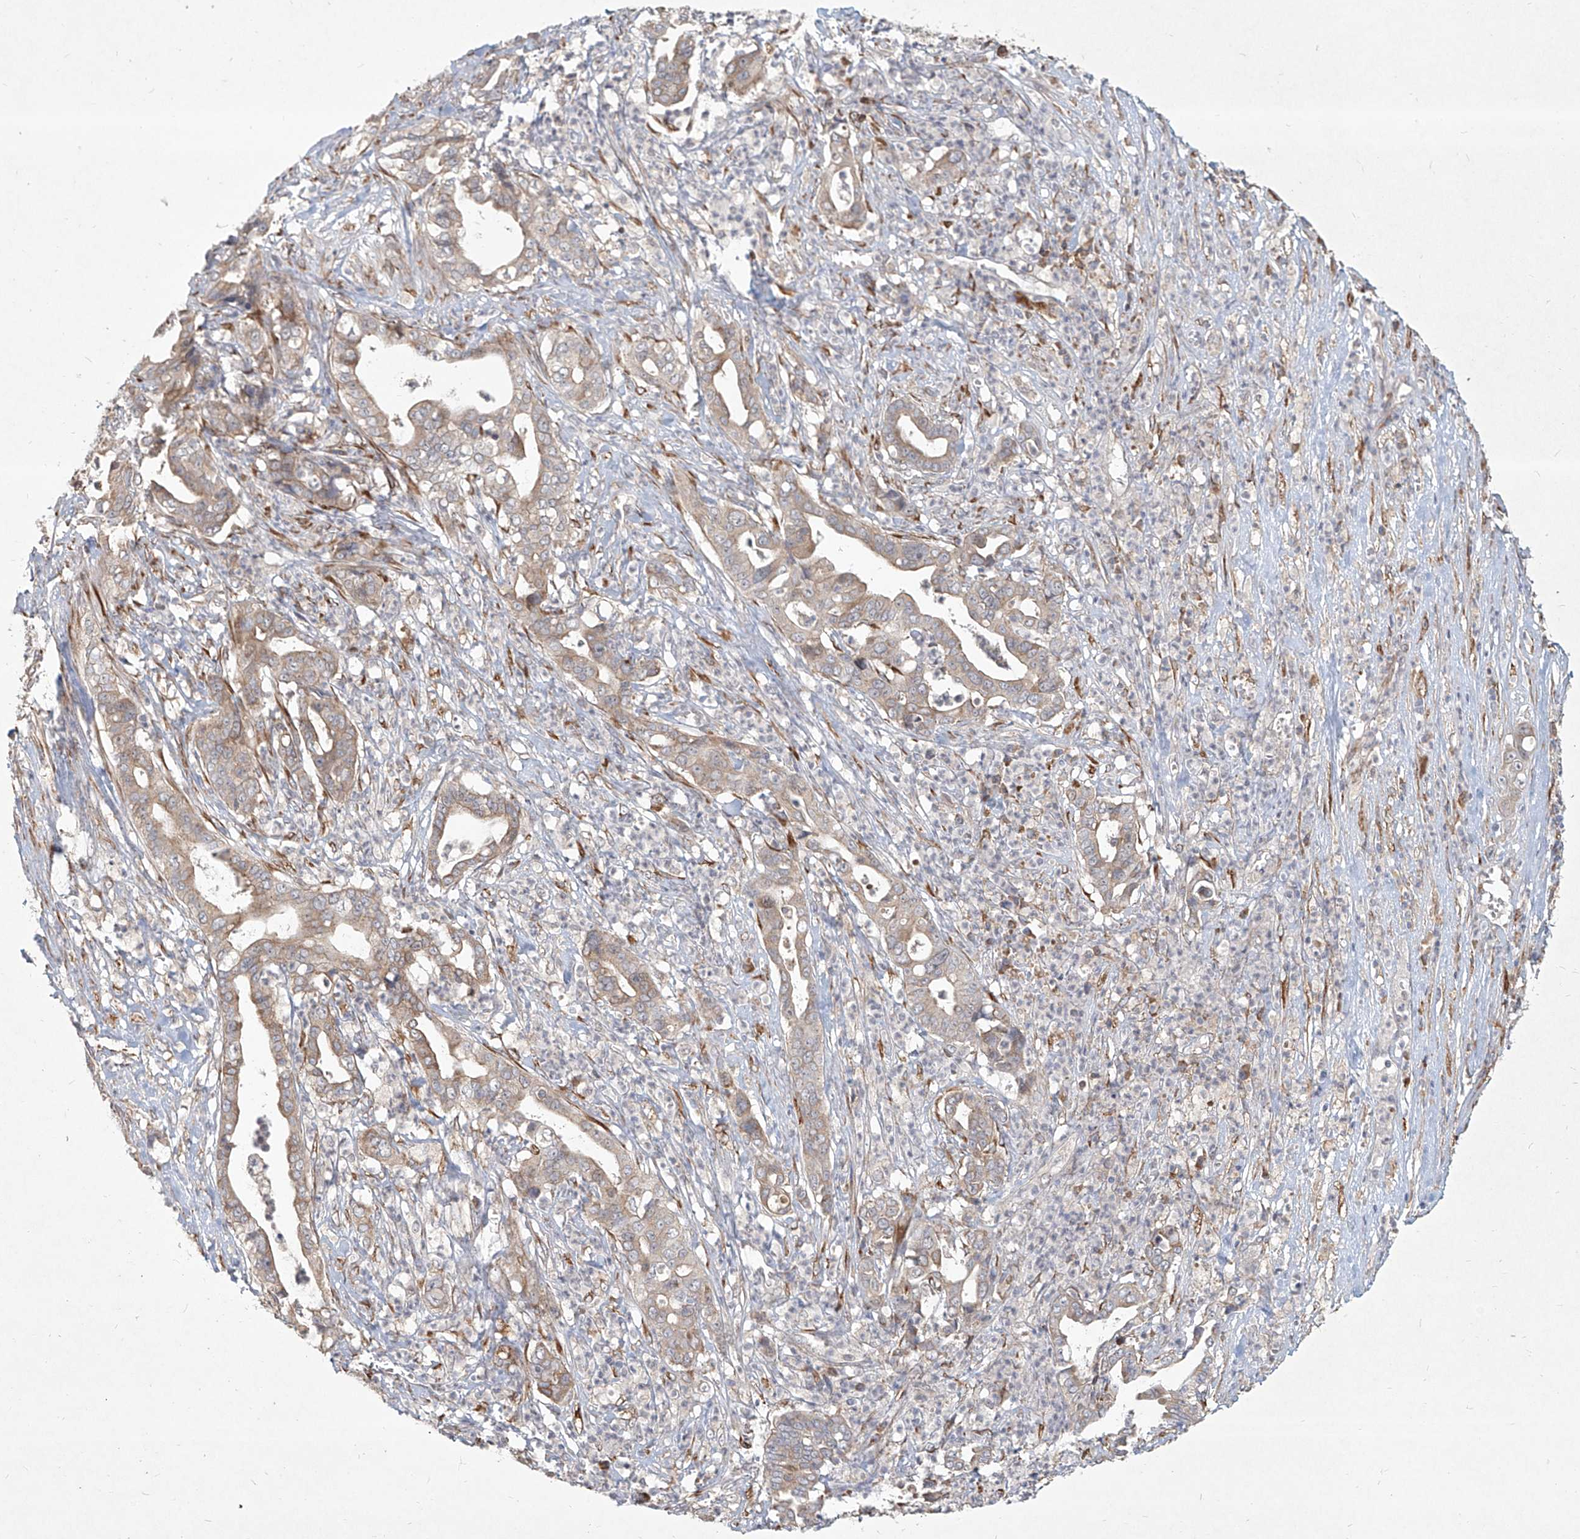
{"staining": {"intensity": "weak", "quantity": "<25%", "location": "cytoplasmic/membranous"}, "tissue": "liver cancer", "cell_type": "Tumor cells", "image_type": "cancer", "snomed": [{"axis": "morphology", "description": "Cholangiocarcinoma"}, {"axis": "topography", "description": "Liver"}], "caption": "Immunohistochemical staining of human cholangiocarcinoma (liver) reveals no significant expression in tumor cells. (Stains: DAB immunohistochemistry (IHC) with hematoxylin counter stain, Microscopy: brightfield microscopy at high magnification).", "gene": "CD209", "patient": {"sex": "female", "age": 61}}